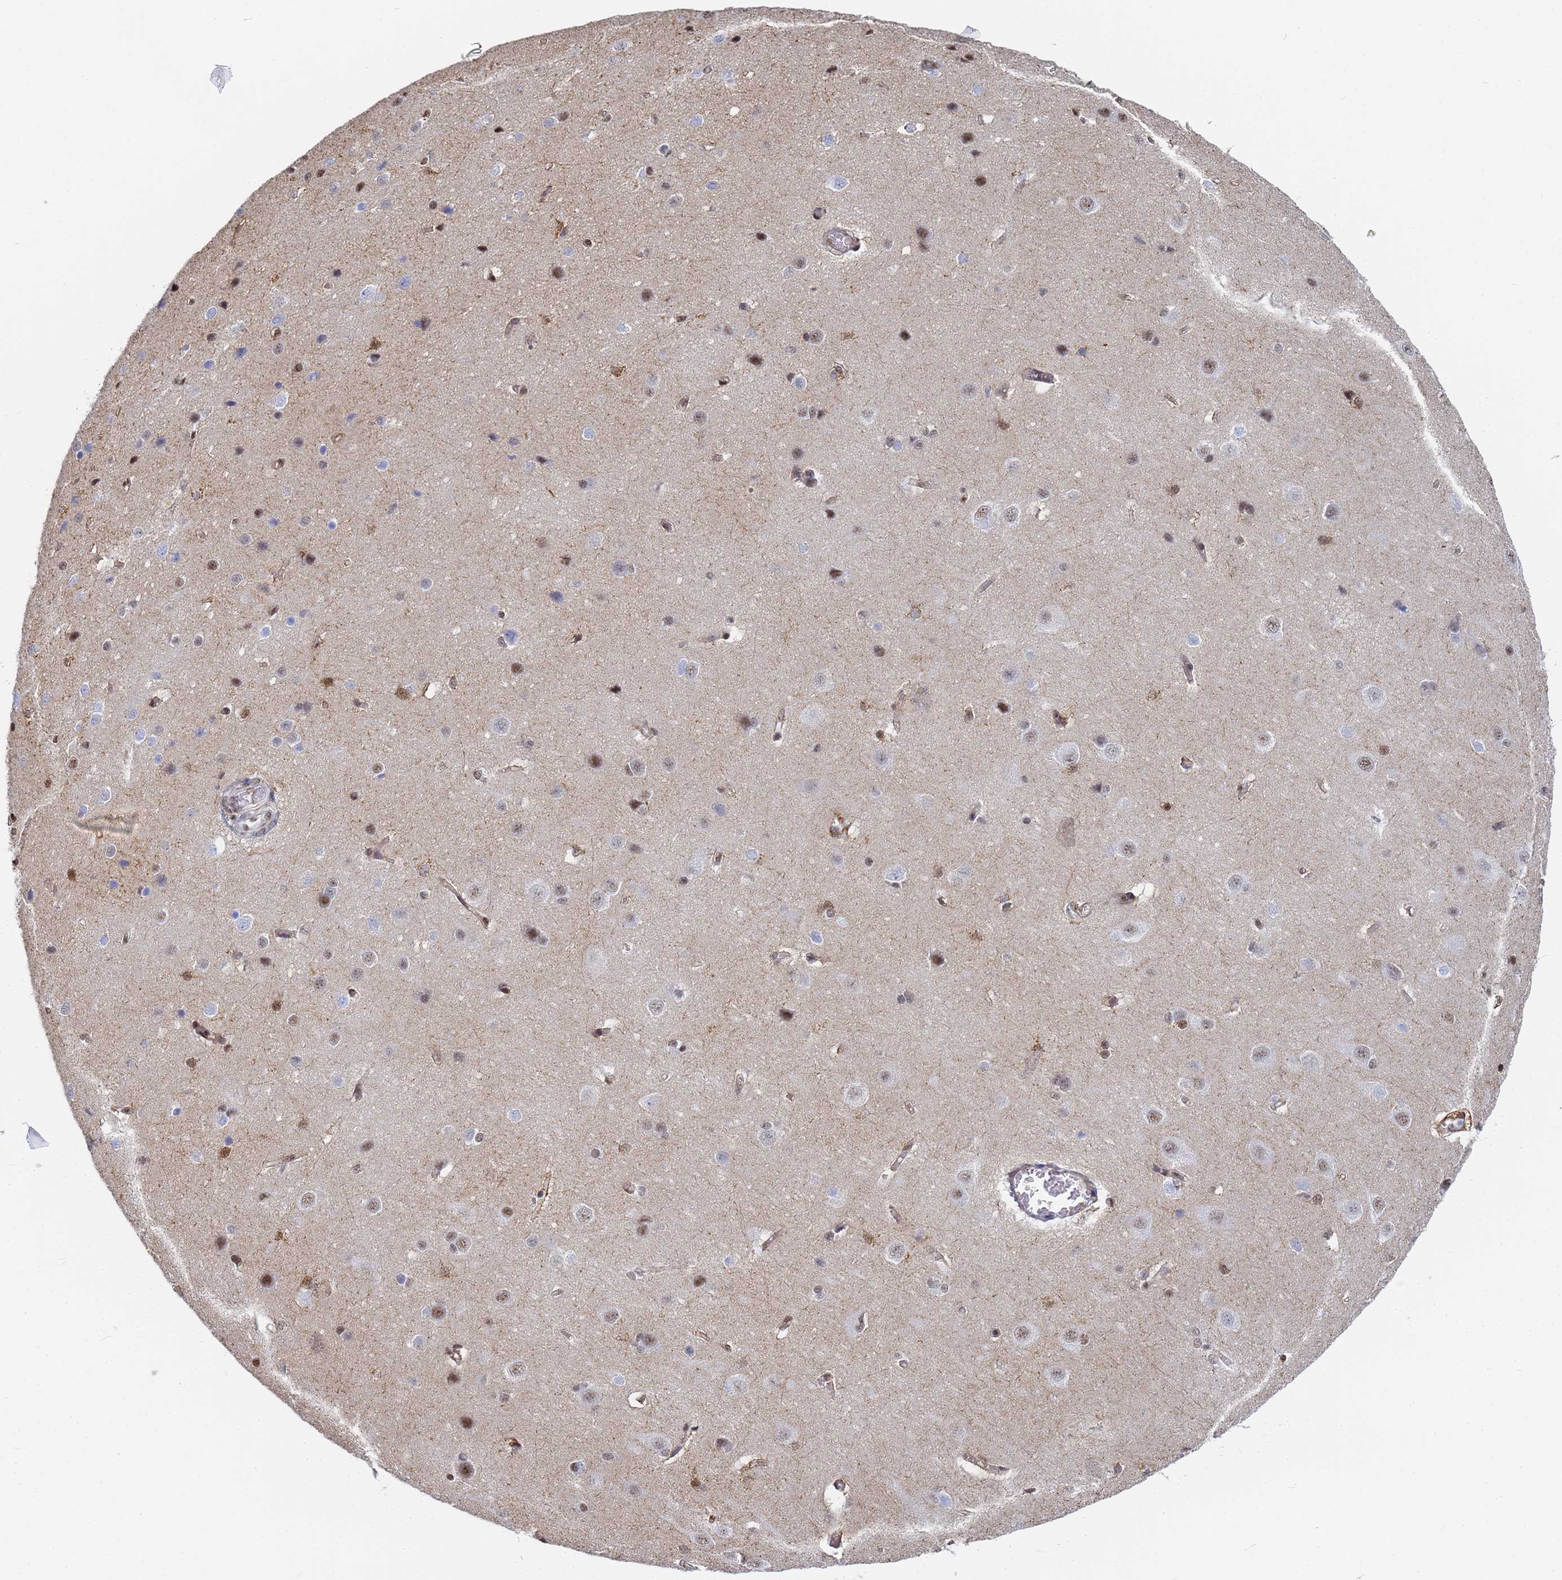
{"staining": {"intensity": "weak", "quantity": "25%-75%", "location": "cytoplasmic/membranous"}, "tissue": "cerebral cortex", "cell_type": "Endothelial cells", "image_type": "normal", "snomed": [{"axis": "morphology", "description": "Normal tissue, NOS"}, {"axis": "topography", "description": "Cerebral cortex"}], "caption": "High-magnification brightfield microscopy of benign cerebral cortex stained with DAB (3,3'-diaminobenzidine) (brown) and counterstained with hematoxylin (blue). endothelial cells exhibit weak cytoplasmic/membranous expression is seen in about25%-75% of cells.", "gene": "PRRT4", "patient": {"sex": "male", "age": 37}}